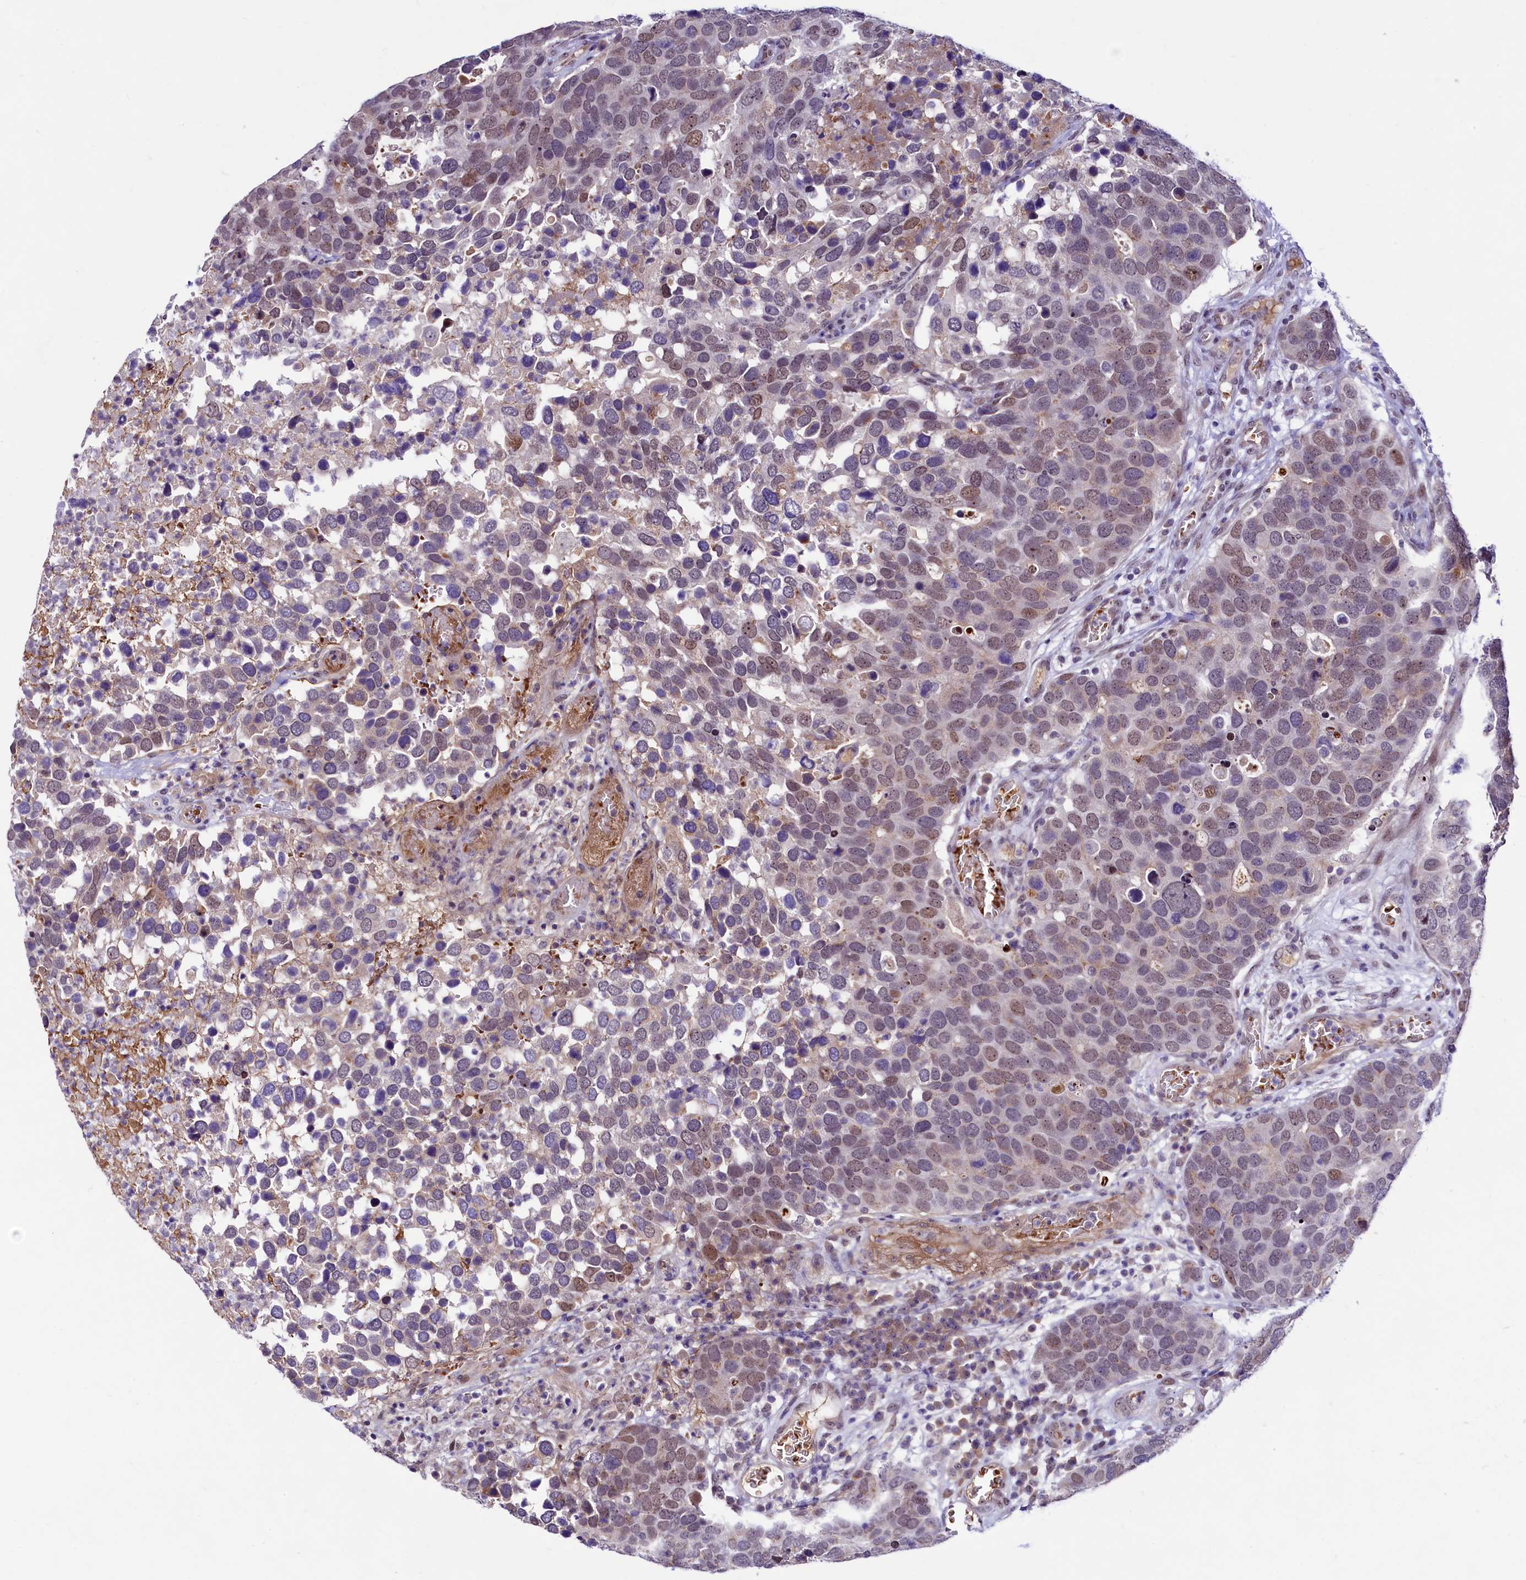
{"staining": {"intensity": "moderate", "quantity": "<25%", "location": "nuclear"}, "tissue": "breast cancer", "cell_type": "Tumor cells", "image_type": "cancer", "snomed": [{"axis": "morphology", "description": "Duct carcinoma"}, {"axis": "topography", "description": "Breast"}], "caption": "Breast cancer stained for a protein (brown) demonstrates moderate nuclear positive expression in about <25% of tumor cells.", "gene": "LEUTX", "patient": {"sex": "female", "age": 83}}